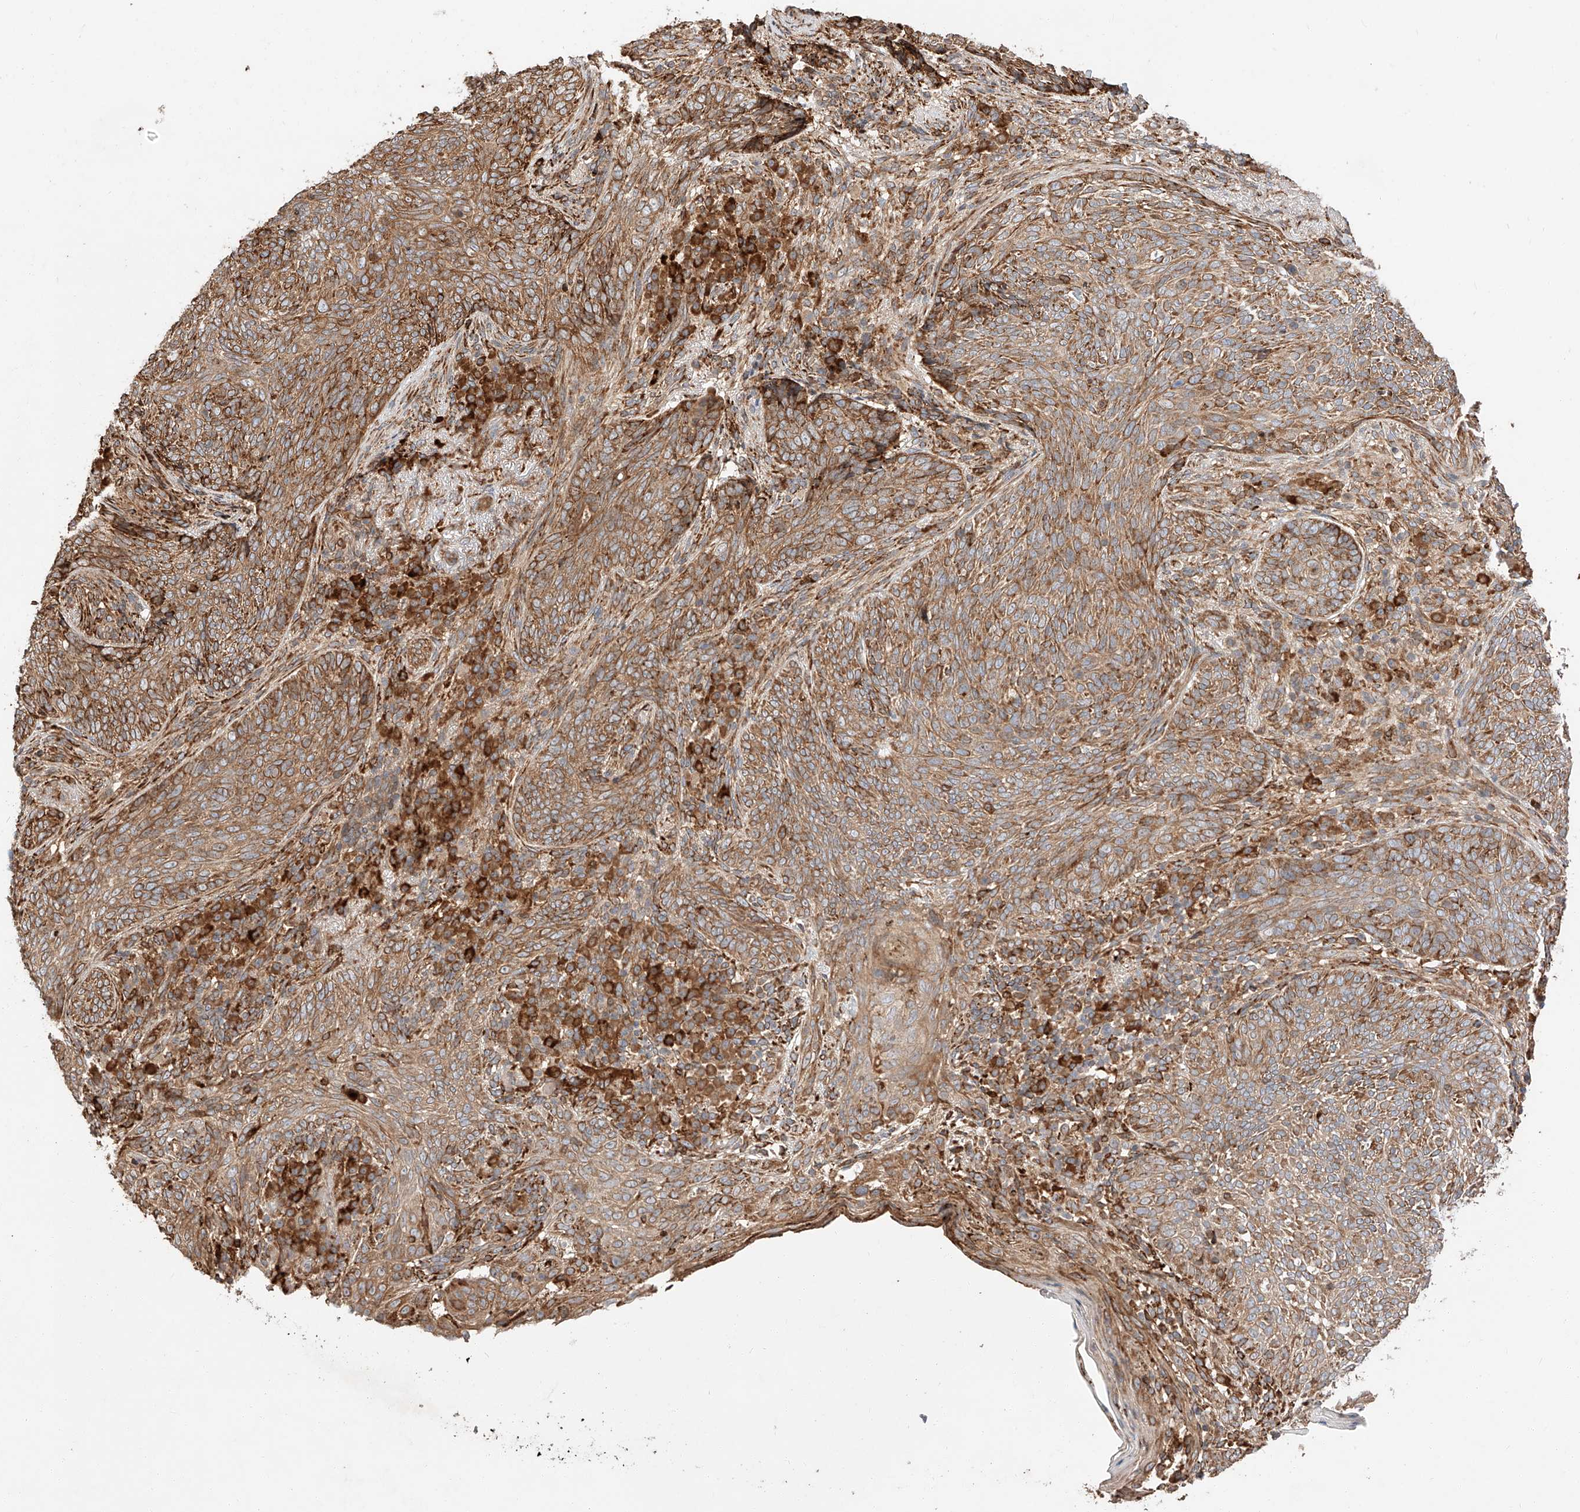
{"staining": {"intensity": "moderate", "quantity": ">75%", "location": "cytoplasmic/membranous"}, "tissue": "skin cancer", "cell_type": "Tumor cells", "image_type": "cancer", "snomed": [{"axis": "morphology", "description": "Basal cell carcinoma"}, {"axis": "topography", "description": "Skin"}], "caption": "Skin cancer (basal cell carcinoma) stained with a brown dye displays moderate cytoplasmic/membranous positive expression in about >75% of tumor cells.", "gene": "ZNF84", "patient": {"sex": "male", "age": 85}}